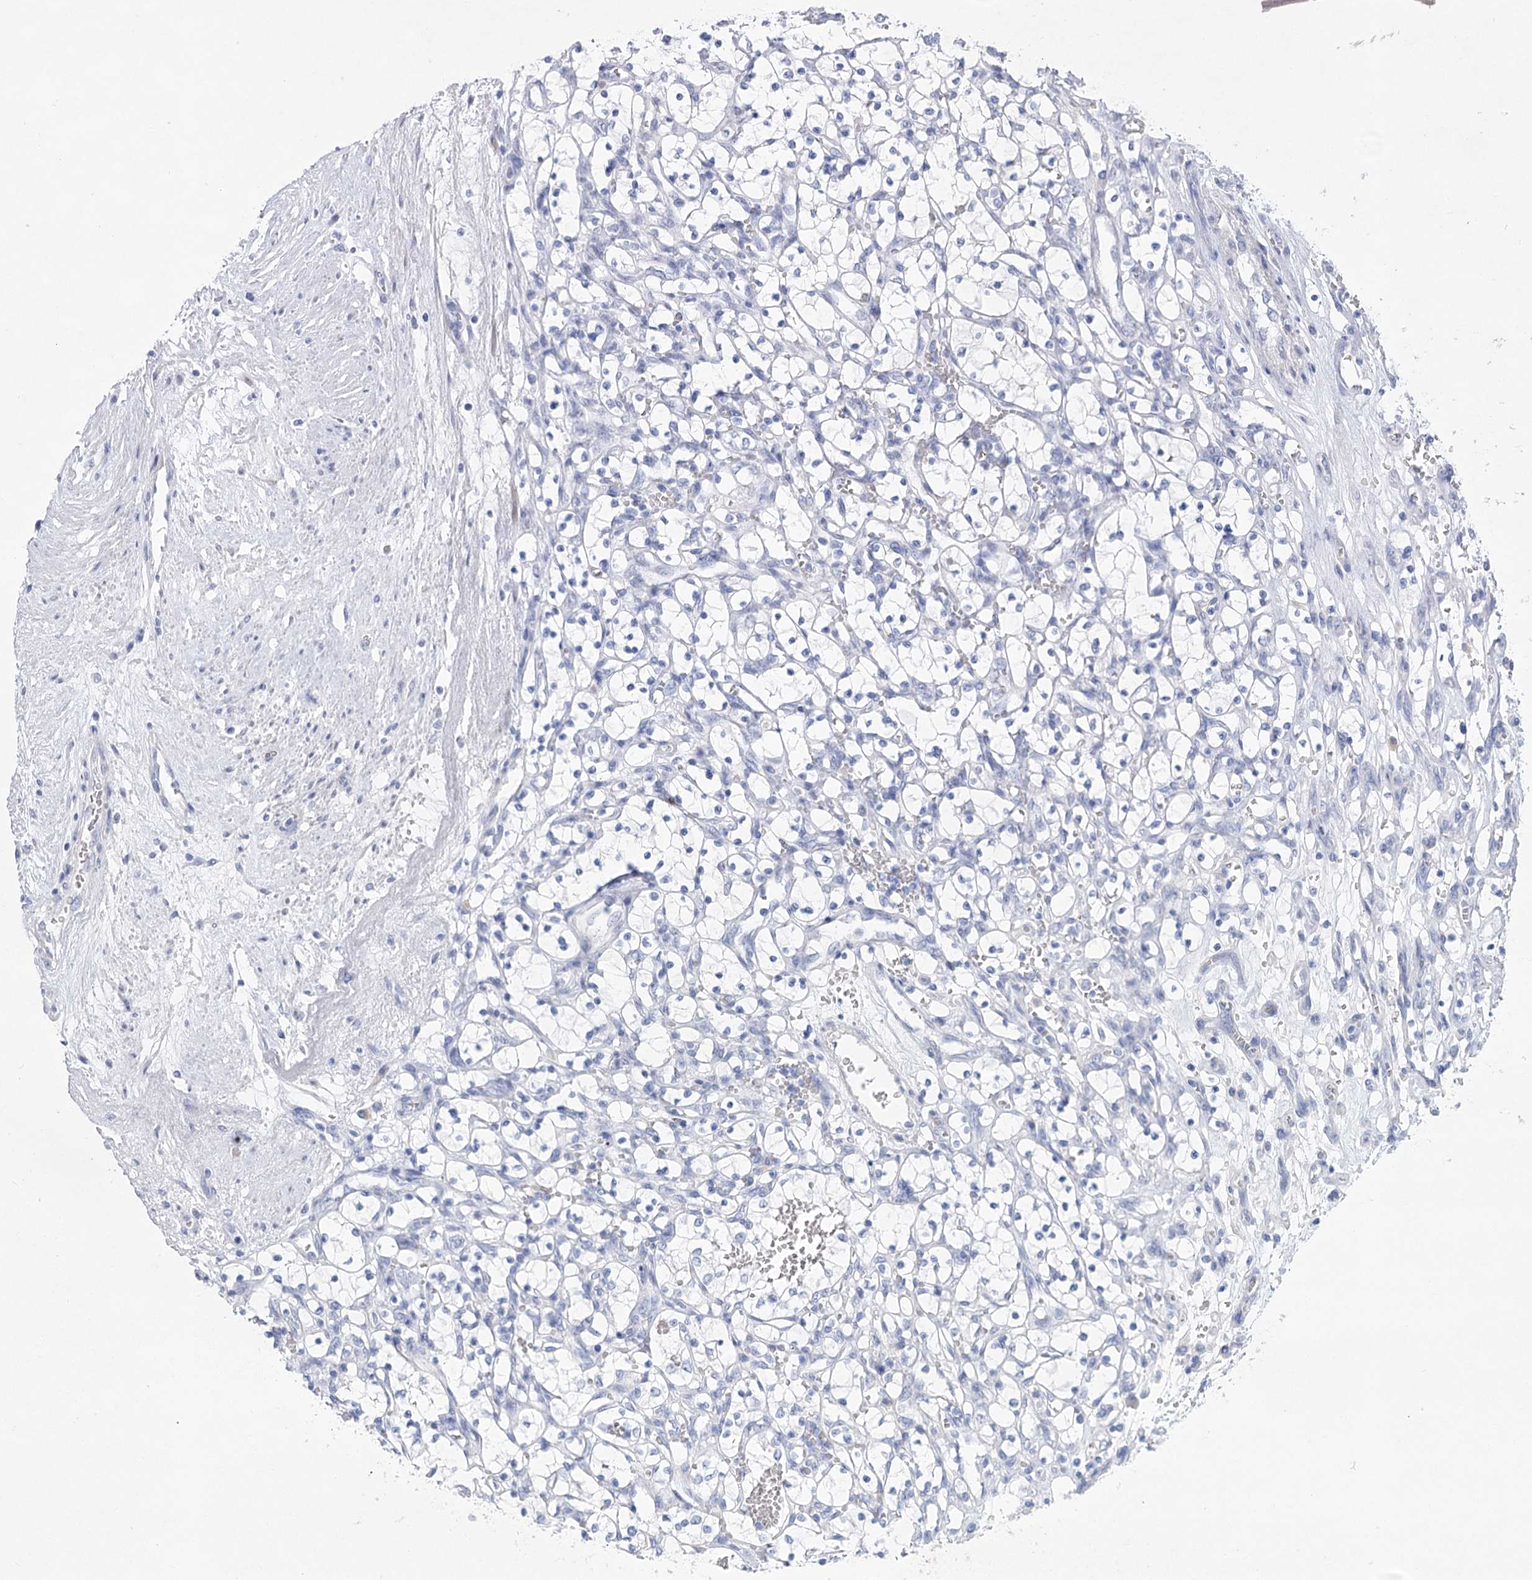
{"staining": {"intensity": "negative", "quantity": "none", "location": "none"}, "tissue": "renal cancer", "cell_type": "Tumor cells", "image_type": "cancer", "snomed": [{"axis": "morphology", "description": "Adenocarcinoma, NOS"}, {"axis": "topography", "description": "Kidney"}], "caption": "Adenocarcinoma (renal) was stained to show a protein in brown. There is no significant positivity in tumor cells.", "gene": "WDR74", "patient": {"sex": "female", "age": 69}}